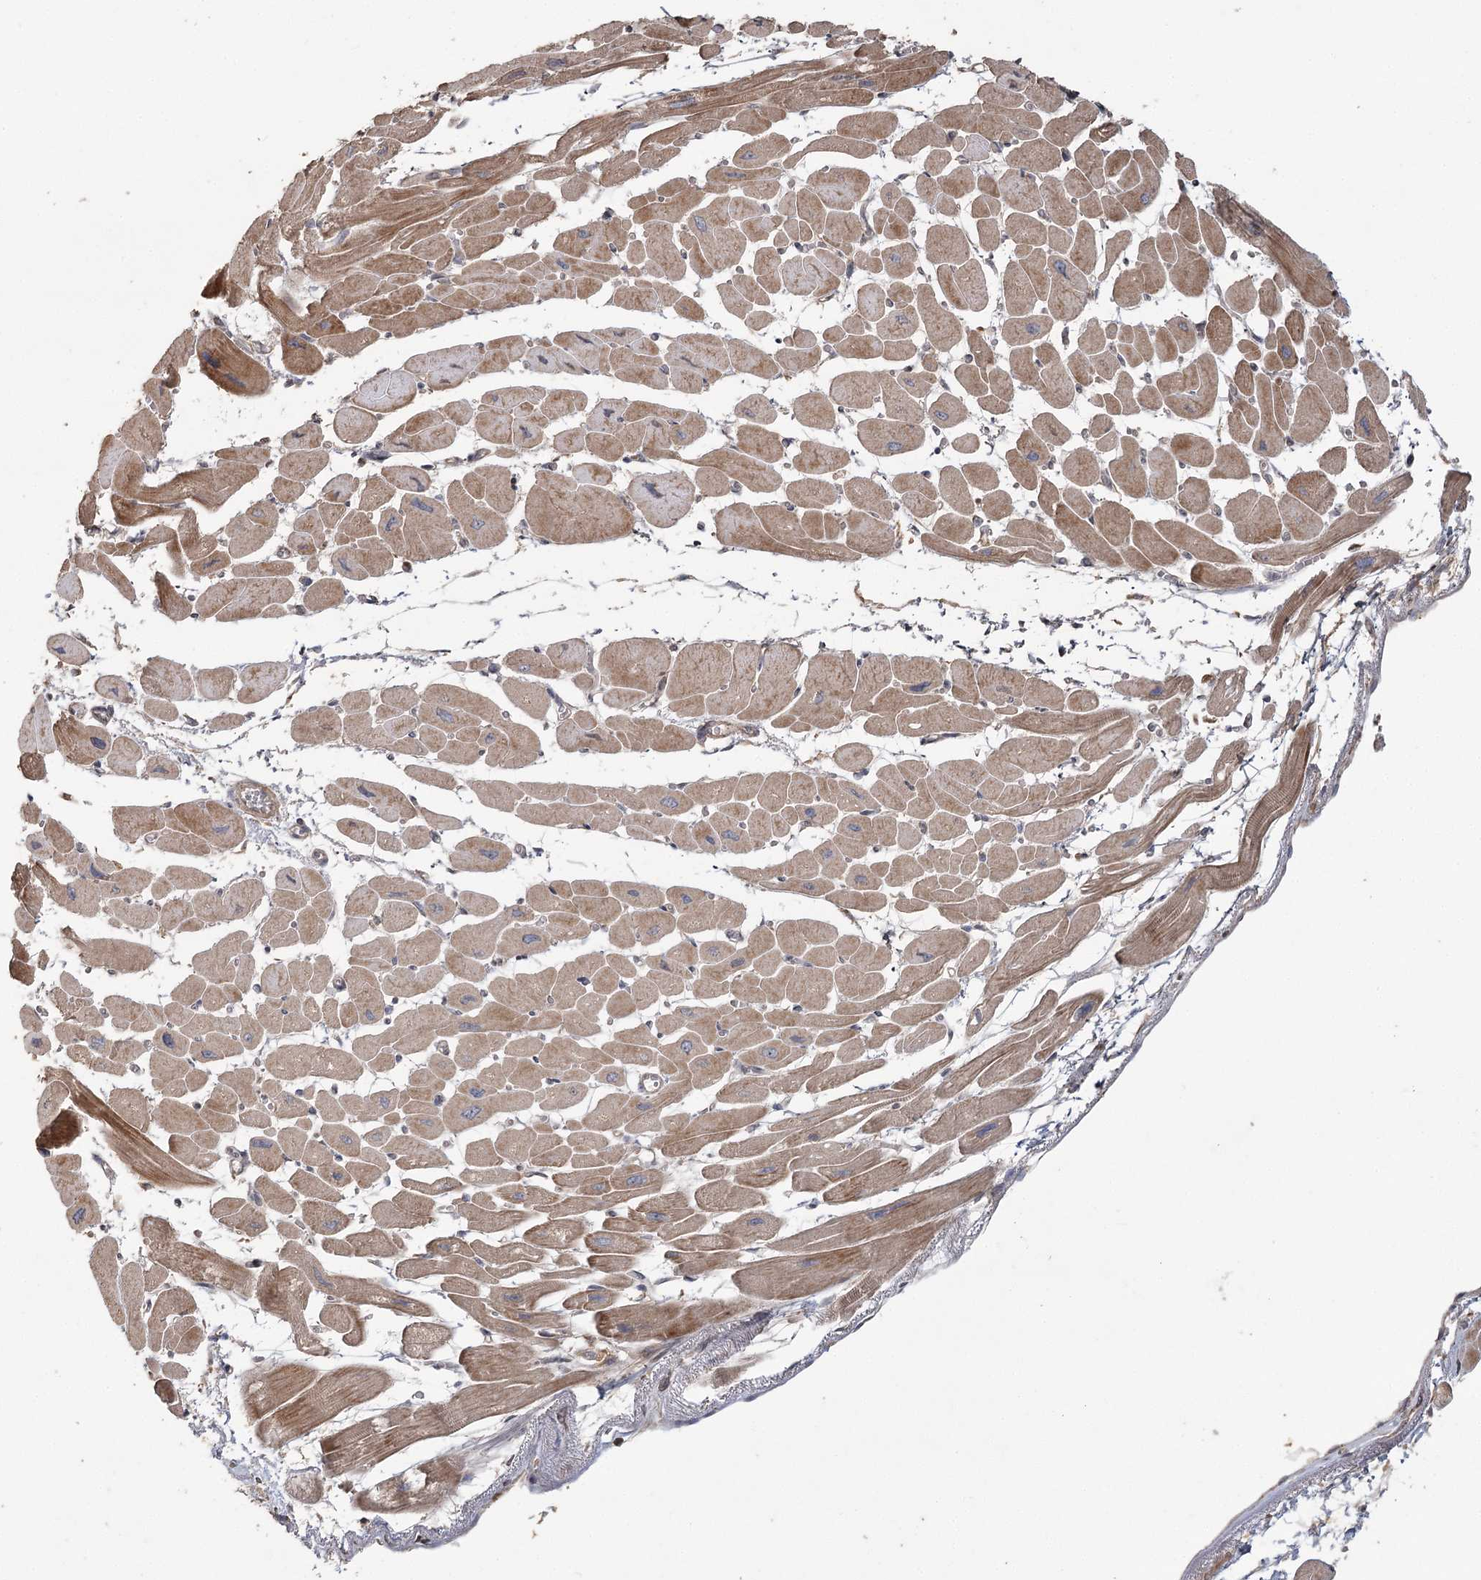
{"staining": {"intensity": "moderate", "quantity": ">75%", "location": "cytoplasmic/membranous"}, "tissue": "heart muscle", "cell_type": "Cardiomyocytes", "image_type": "normal", "snomed": [{"axis": "morphology", "description": "Normal tissue, NOS"}, {"axis": "topography", "description": "Heart"}], "caption": "An immunohistochemistry histopathology image of benign tissue is shown. Protein staining in brown shows moderate cytoplasmic/membranous positivity in heart muscle within cardiomyocytes.", "gene": "OBSL1", "patient": {"sex": "female", "age": 54}}